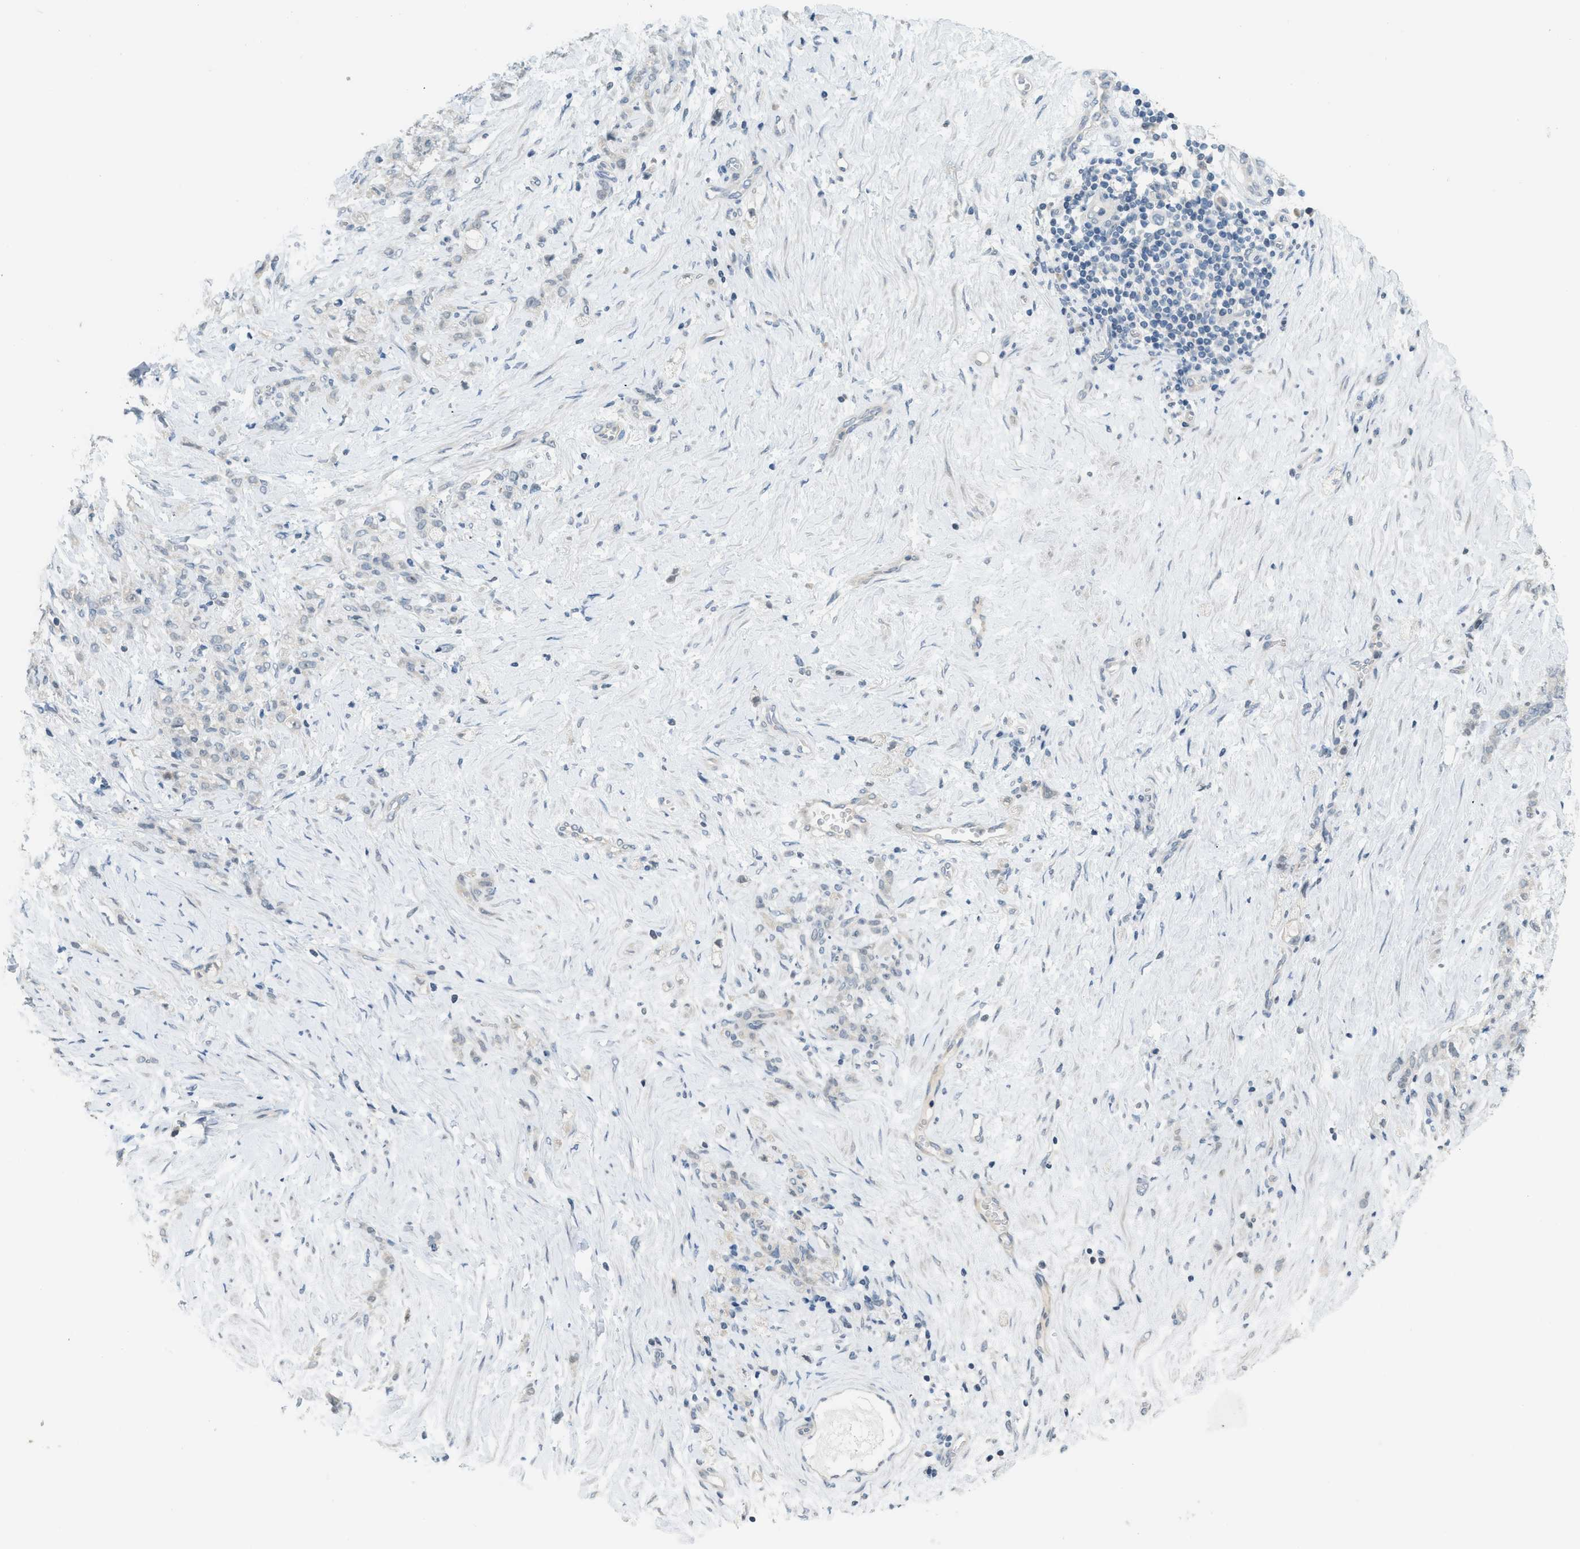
{"staining": {"intensity": "negative", "quantity": "none", "location": "none"}, "tissue": "stomach cancer", "cell_type": "Tumor cells", "image_type": "cancer", "snomed": [{"axis": "morphology", "description": "Adenocarcinoma, NOS"}, {"axis": "topography", "description": "Stomach"}], "caption": "There is no significant staining in tumor cells of adenocarcinoma (stomach).", "gene": "TXNDC2", "patient": {"sex": "male", "age": 82}}